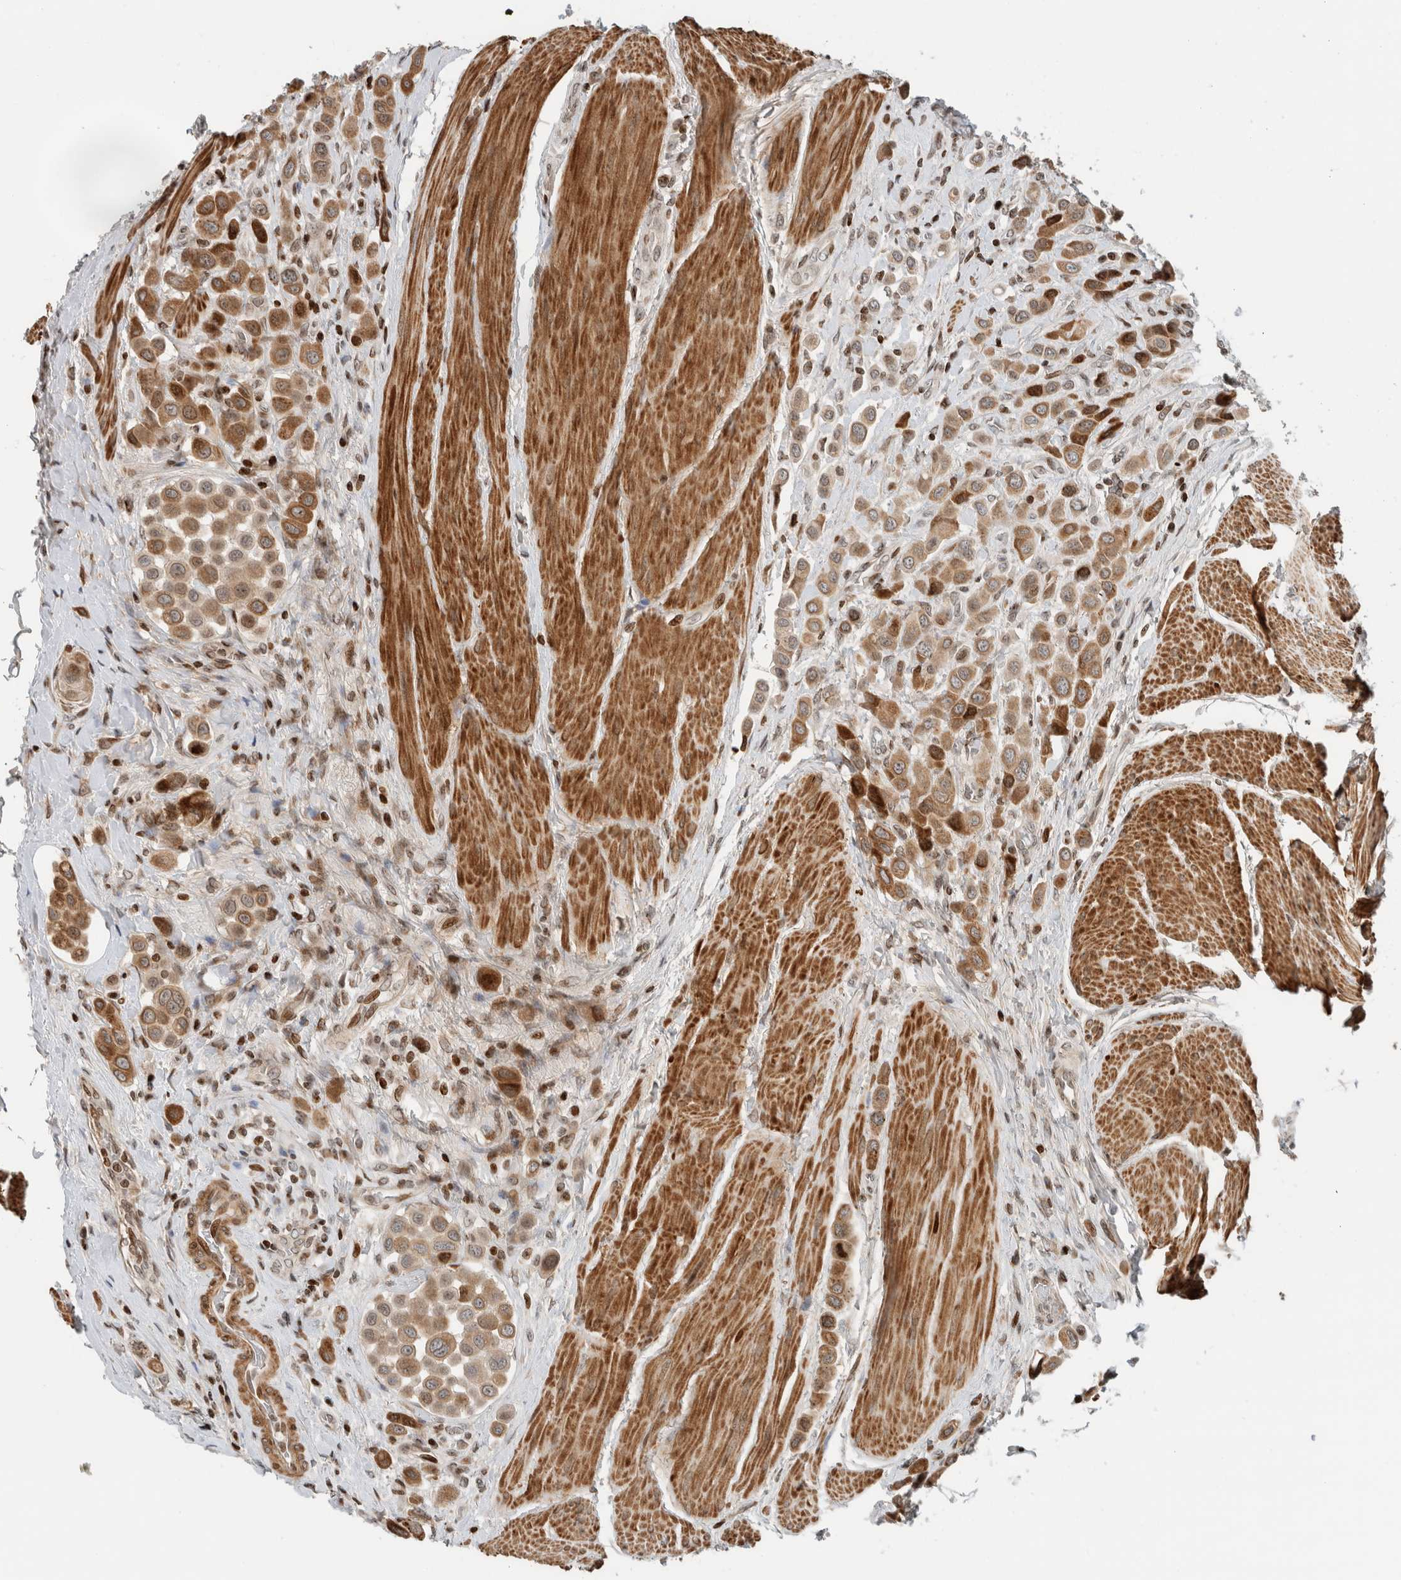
{"staining": {"intensity": "moderate", "quantity": ">75%", "location": "cytoplasmic/membranous"}, "tissue": "urothelial cancer", "cell_type": "Tumor cells", "image_type": "cancer", "snomed": [{"axis": "morphology", "description": "Urothelial carcinoma, High grade"}, {"axis": "topography", "description": "Urinary bladder"}], "caption": "Immunohistochemistry (IHC) of human high-grade urothelial carcinoma demonstrates medium levels of moderate cytoplasmic/membranous staining in about >75% of tumor cells.", "gene": "GINS4", "patient": {"sex": "male", "age": 50}}